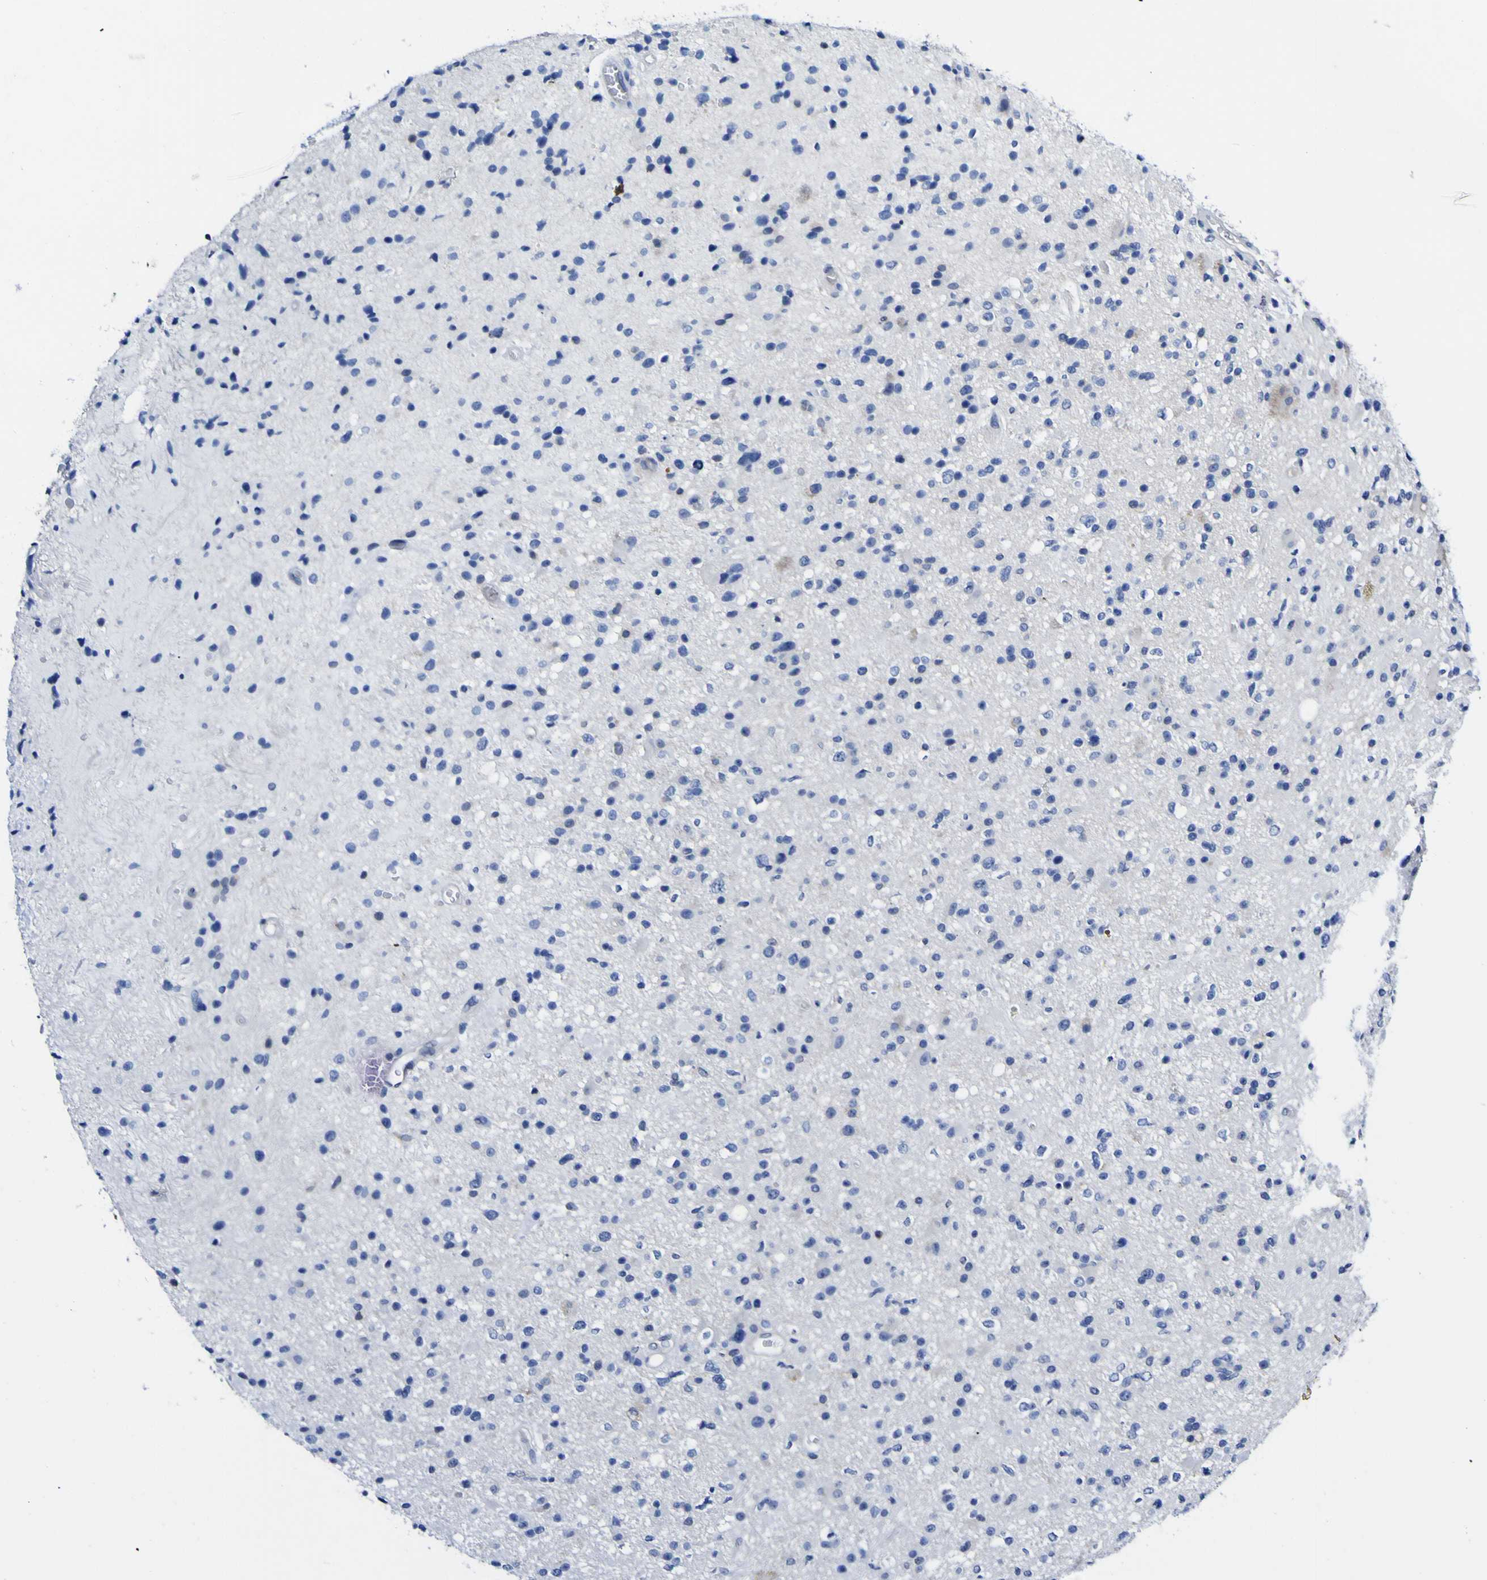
{"staining": {"intensity": "negative", "quantity": "none", "location": "none"}, "tissue": "glioma", "cell_type": "Tumor cells", "image_type": "cancer", "snomed": [{"axis": "morphology", "description": "Glioma, malignant, High grade"}, {"axis": "topography", "description": "Brain"}], "caption": "Human glioma stained for a protein using immunohistochemistry (IHC) shows no expression in tumor cells.", "gene": "CASP6", "patient": {"sex": "male", "age": 33}}